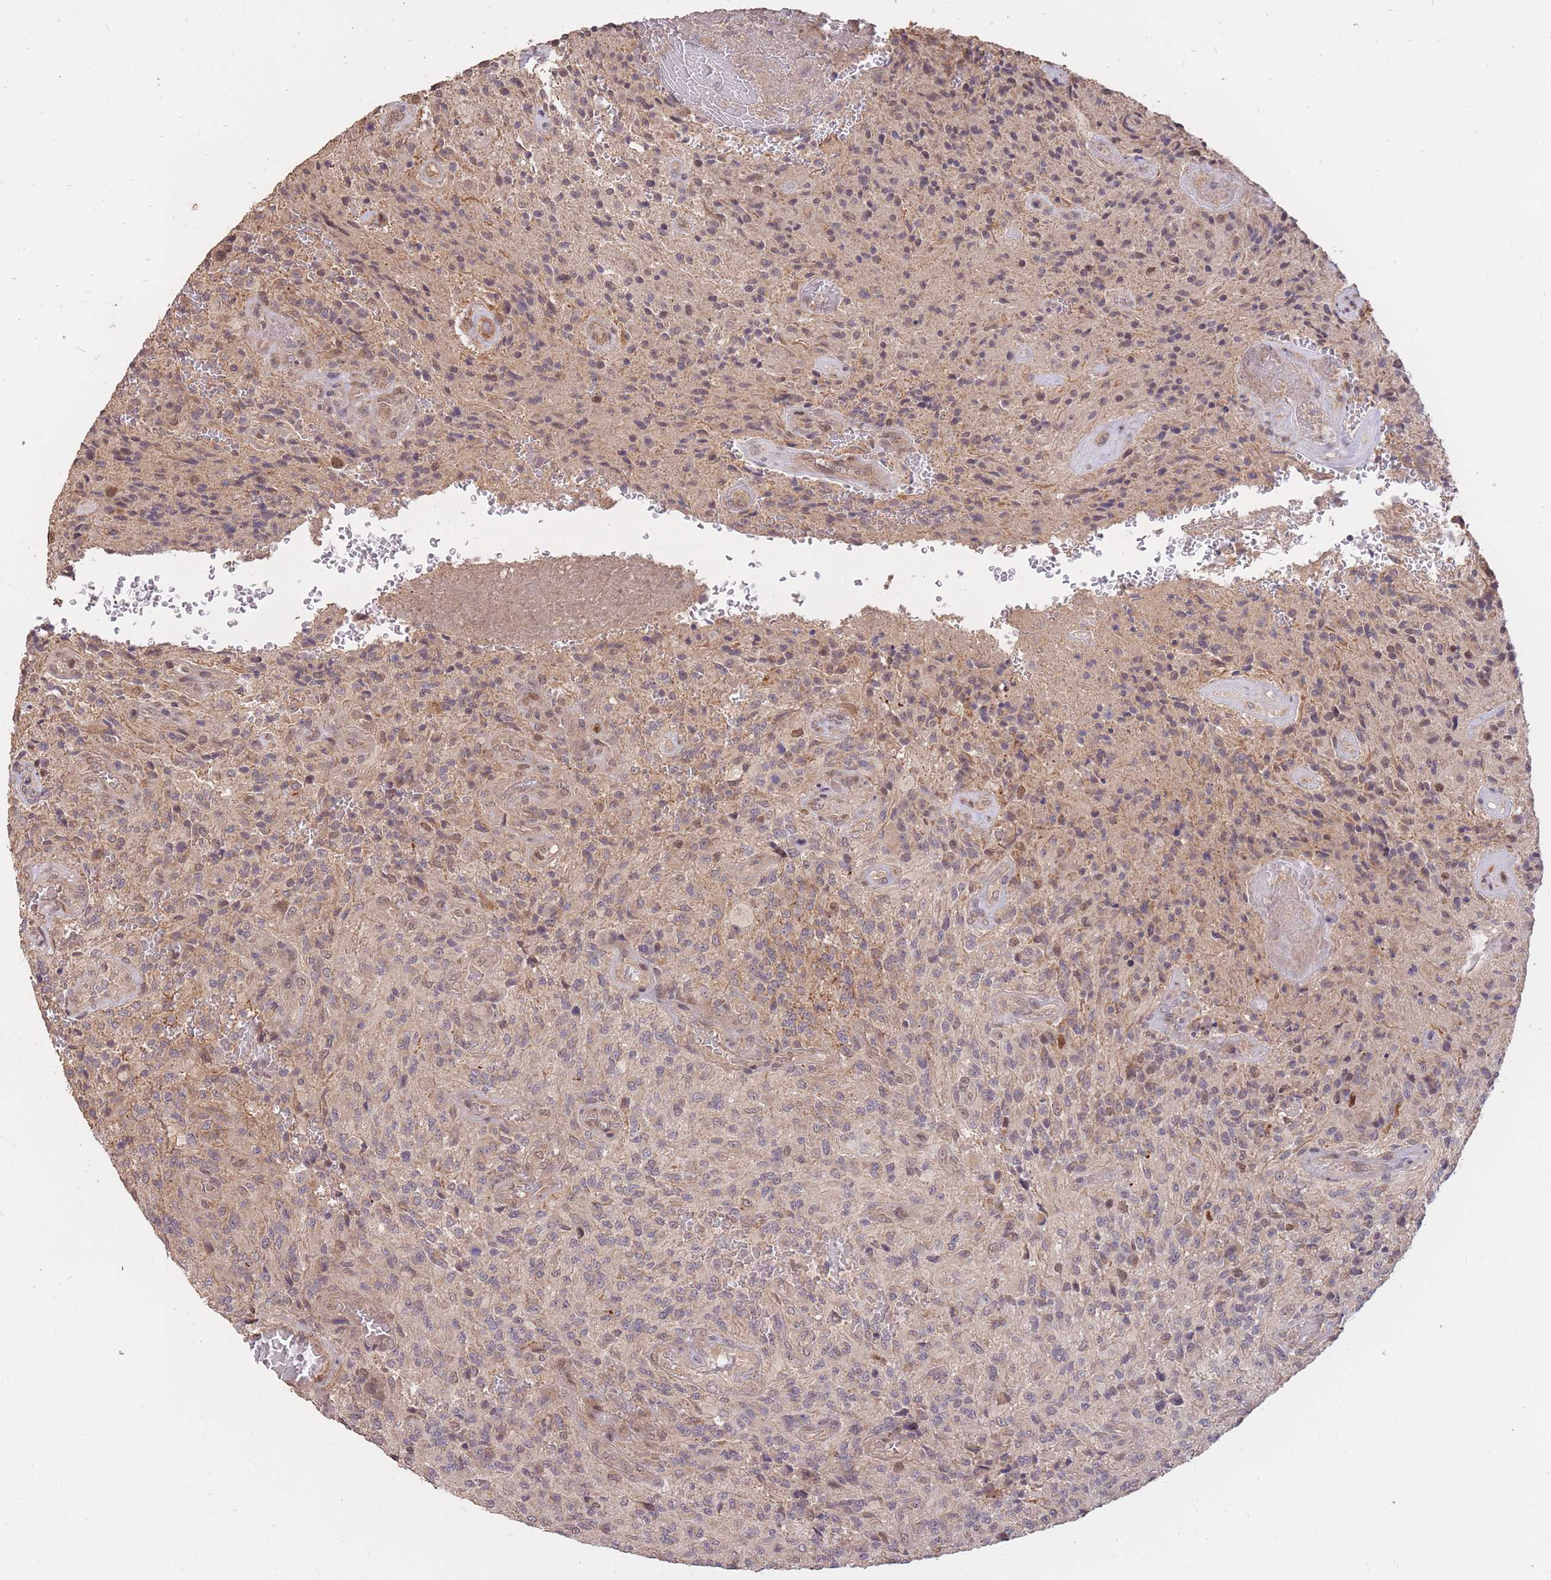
{"staining": {"intensity": "weak", "quantity": "<25%", "location": "nuclear"}, "tissue": "glioma", "cell_type": "Tumor cells", "image_type": "cancer", "snomed": [{"axis": "morphology", "description": "Normal tissue, NOS"}, {"axis": "morphology", "description": "Glioma, malignant, High grade"}, {"axis": "topography", "description": "Cerebral cortex"}], "caption": "Immunohistochemical staining of glioma shows no significant positivity in tumor cells.", "gene": "RGS14", "patient": {"sex": "male", "age": 56}}